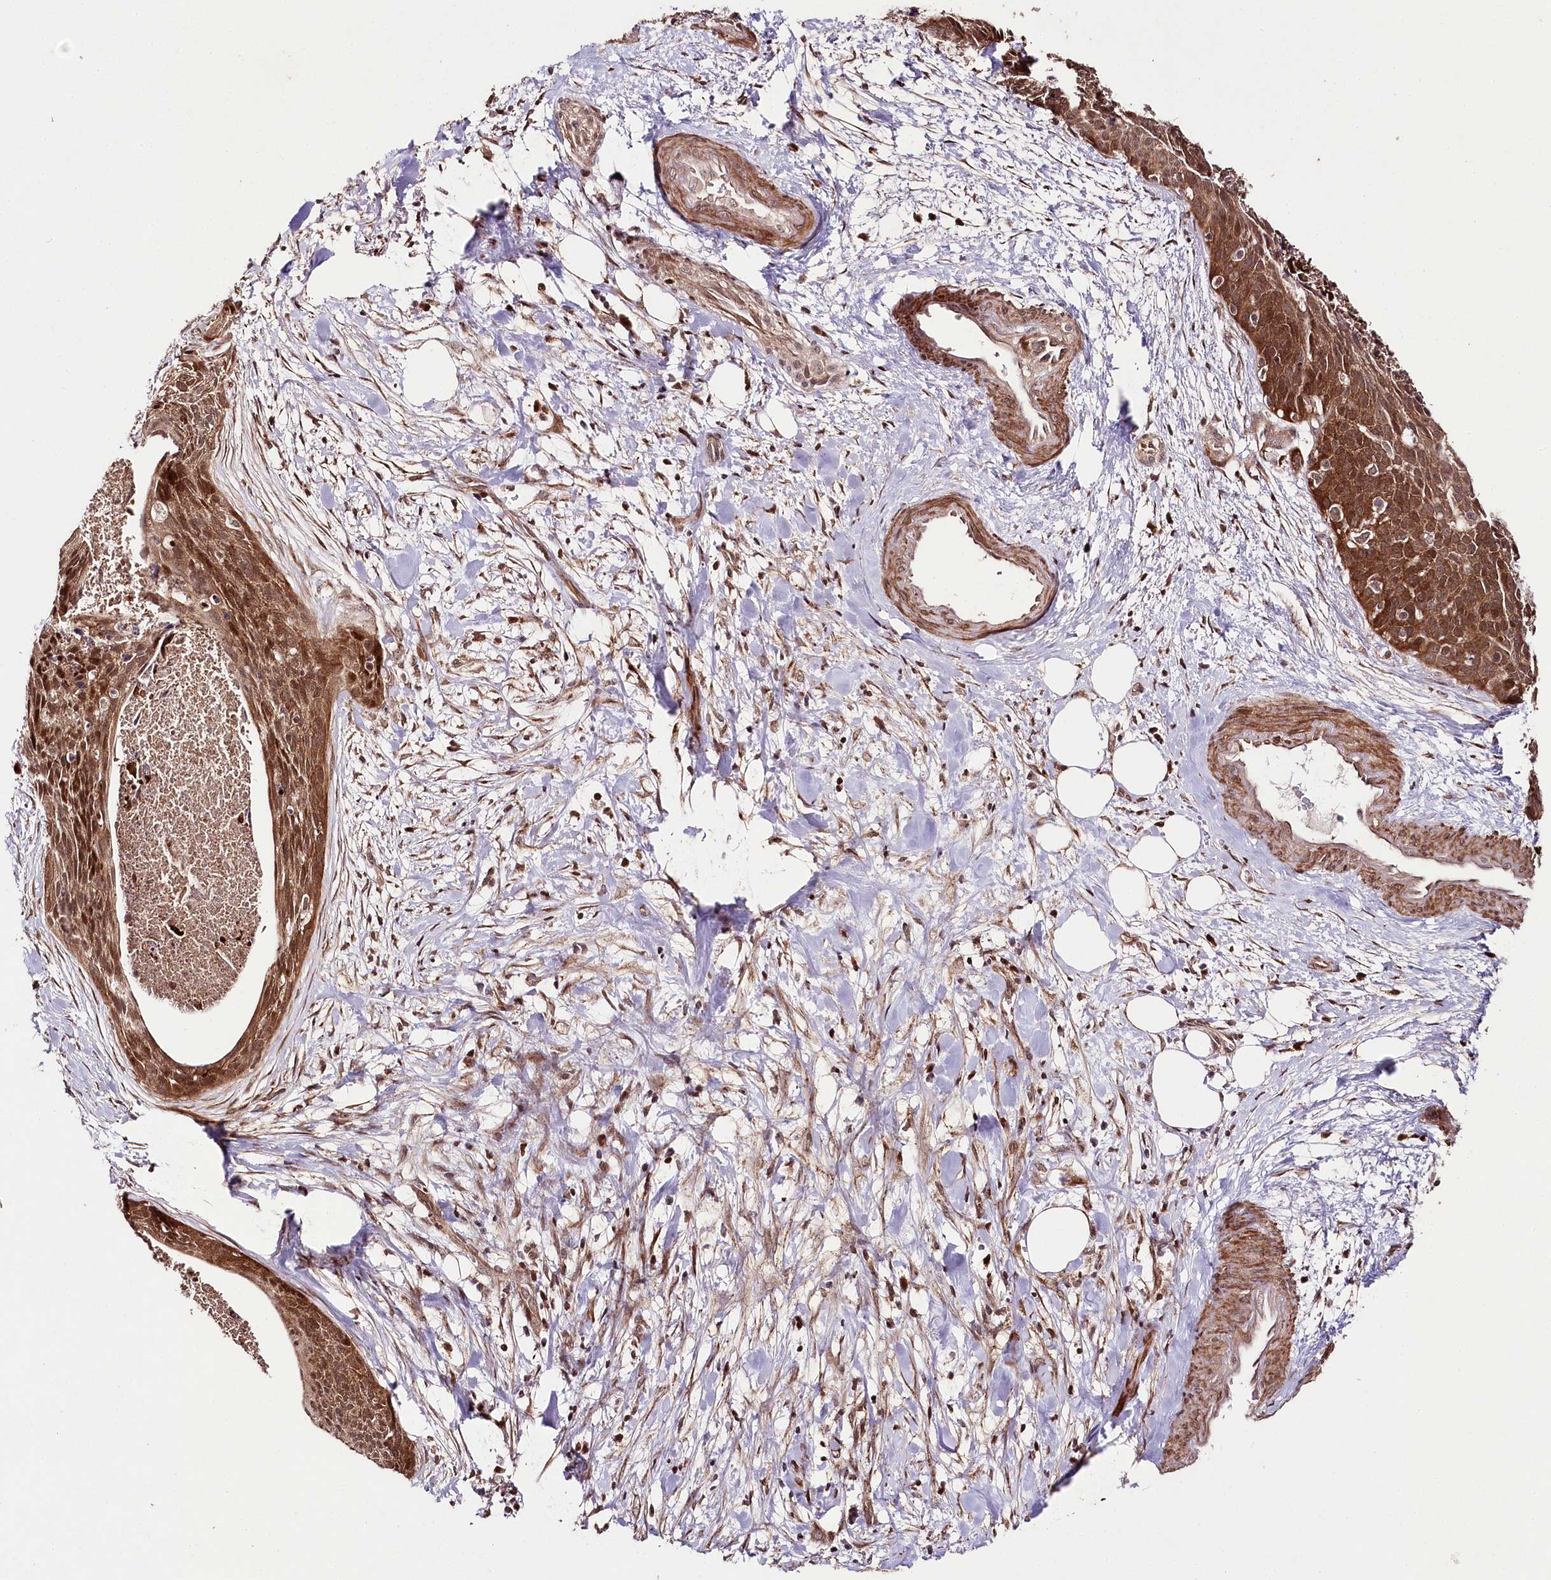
{"staining": {"intensity": "moderate", "quantity": ">75%", "location": "cytoplasmic/membranous,nuclear"}, "tissue": "cervical cancer", "cell_type": "Tumor cells", "image_type": "cancer", "snomed": [{"axis": "morphology", "description": "Squamous cell carcinoma, NOS"}, {"axis": "topography", "description": "Cervix"}], "caption": "There is medium levels of moderate cytoplasmic/membranous and nuclear positivity in tumor cells of cervical cancer (squamous cell carcinoma), as demonstrated by immunohistochemical staining (brown color).", "gene": "PHLDB1", "patient": {"sex": "female", "age": 55}}